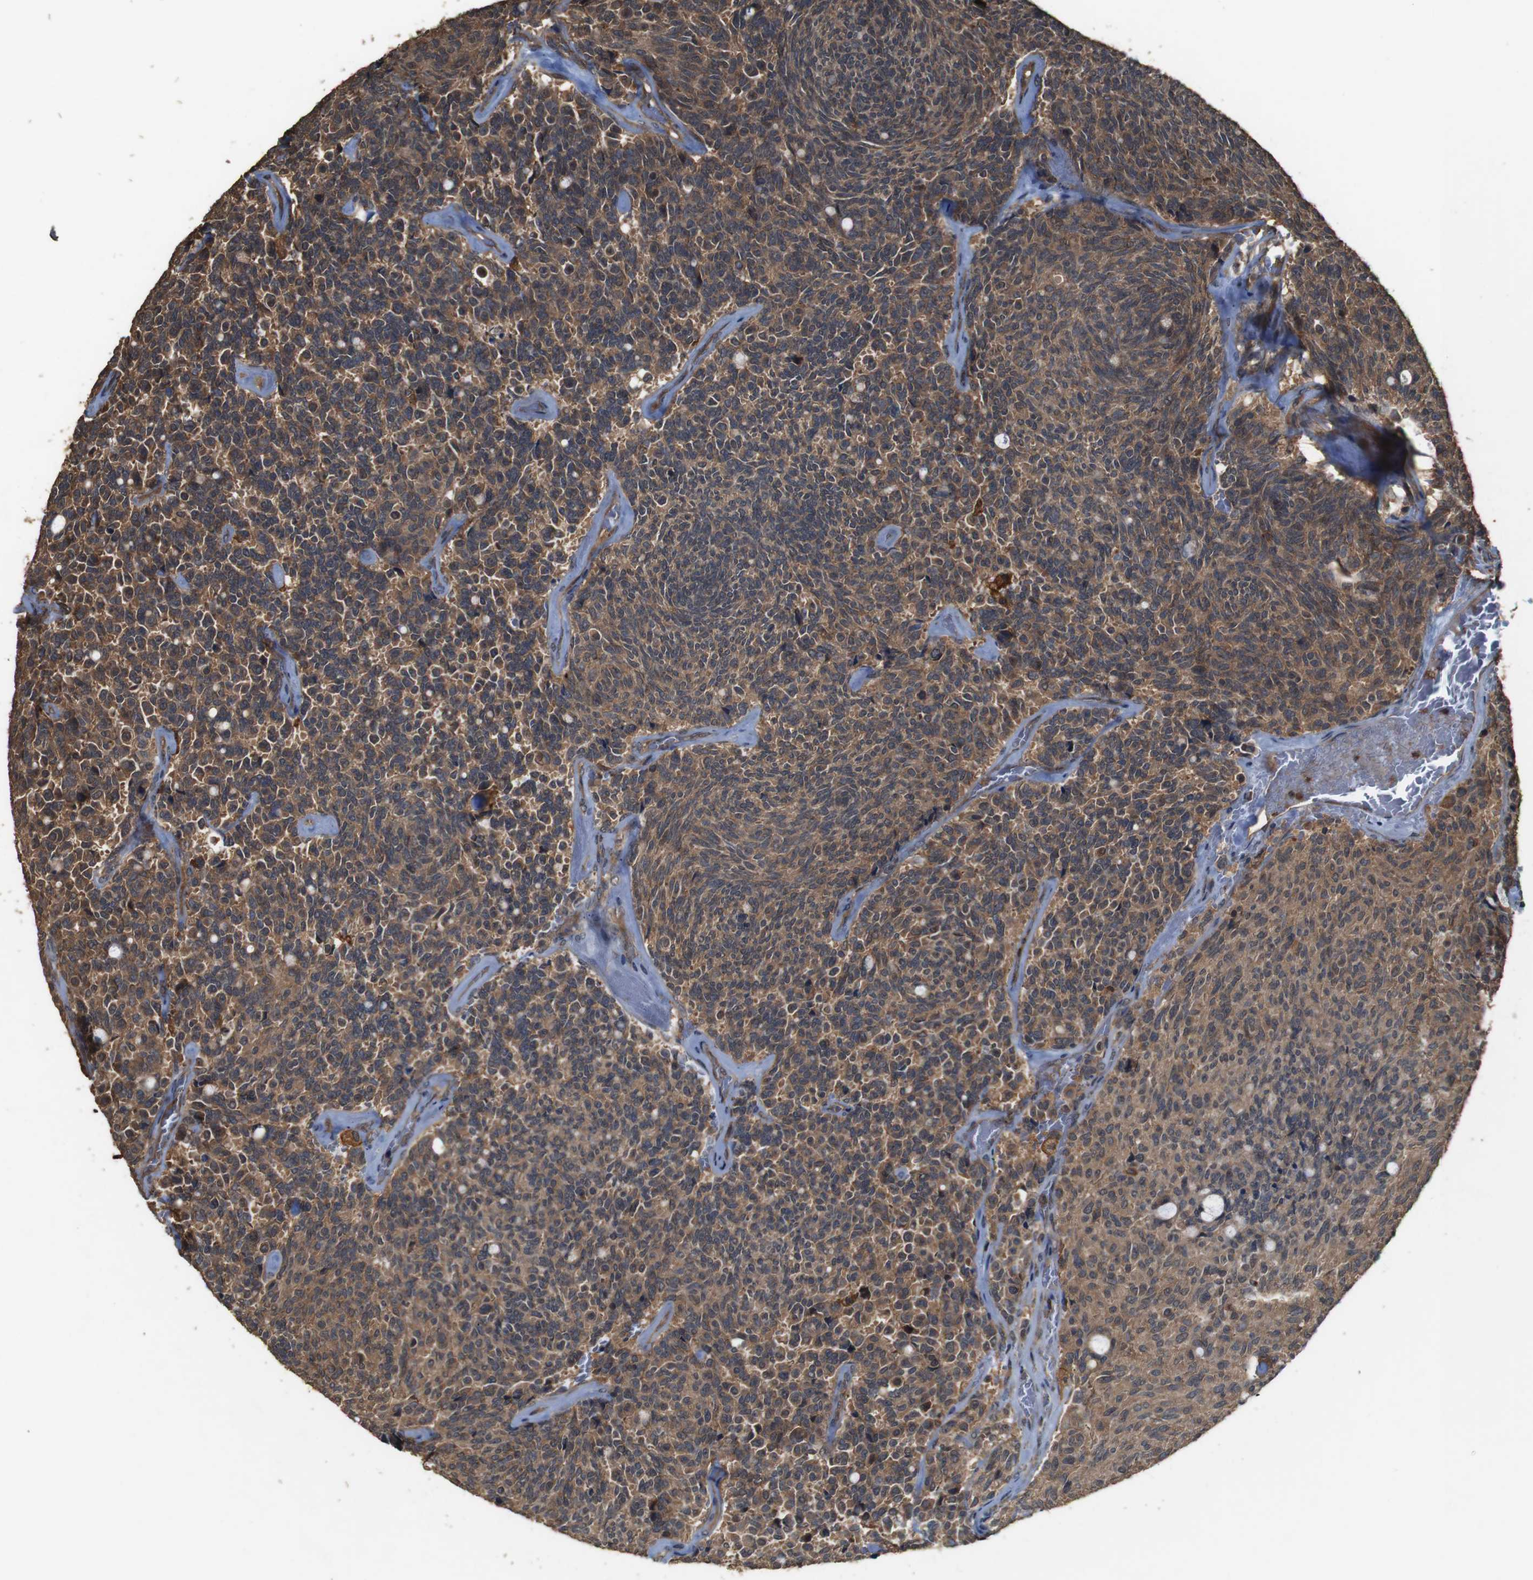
{"staining": {"intensity": "moderate", "quantity": ">75%", "location": "cytoplasmic/membranous"}, "tissue": "carcinoid", "cell_type": "Tumor cells", "image_type": "cancer", "snomed": [{"axis": "morphology", "description": "Carcinoid, malignant, NOS"}, {"axis": "topography", "description": "Pancreas"}], "caption": "Carcinoid (malignant) was stained to show a protein in brown. There is medium levels of moderate cytoplasmic/membranous staining in approximately >75% of tumor cells. (Stains: DAB in brown, nuclei in blue, Microscopy: brightfield microscopy at high magnification).", "gene": "BAG4", "patient": {"sex": "female", "age": 54}}